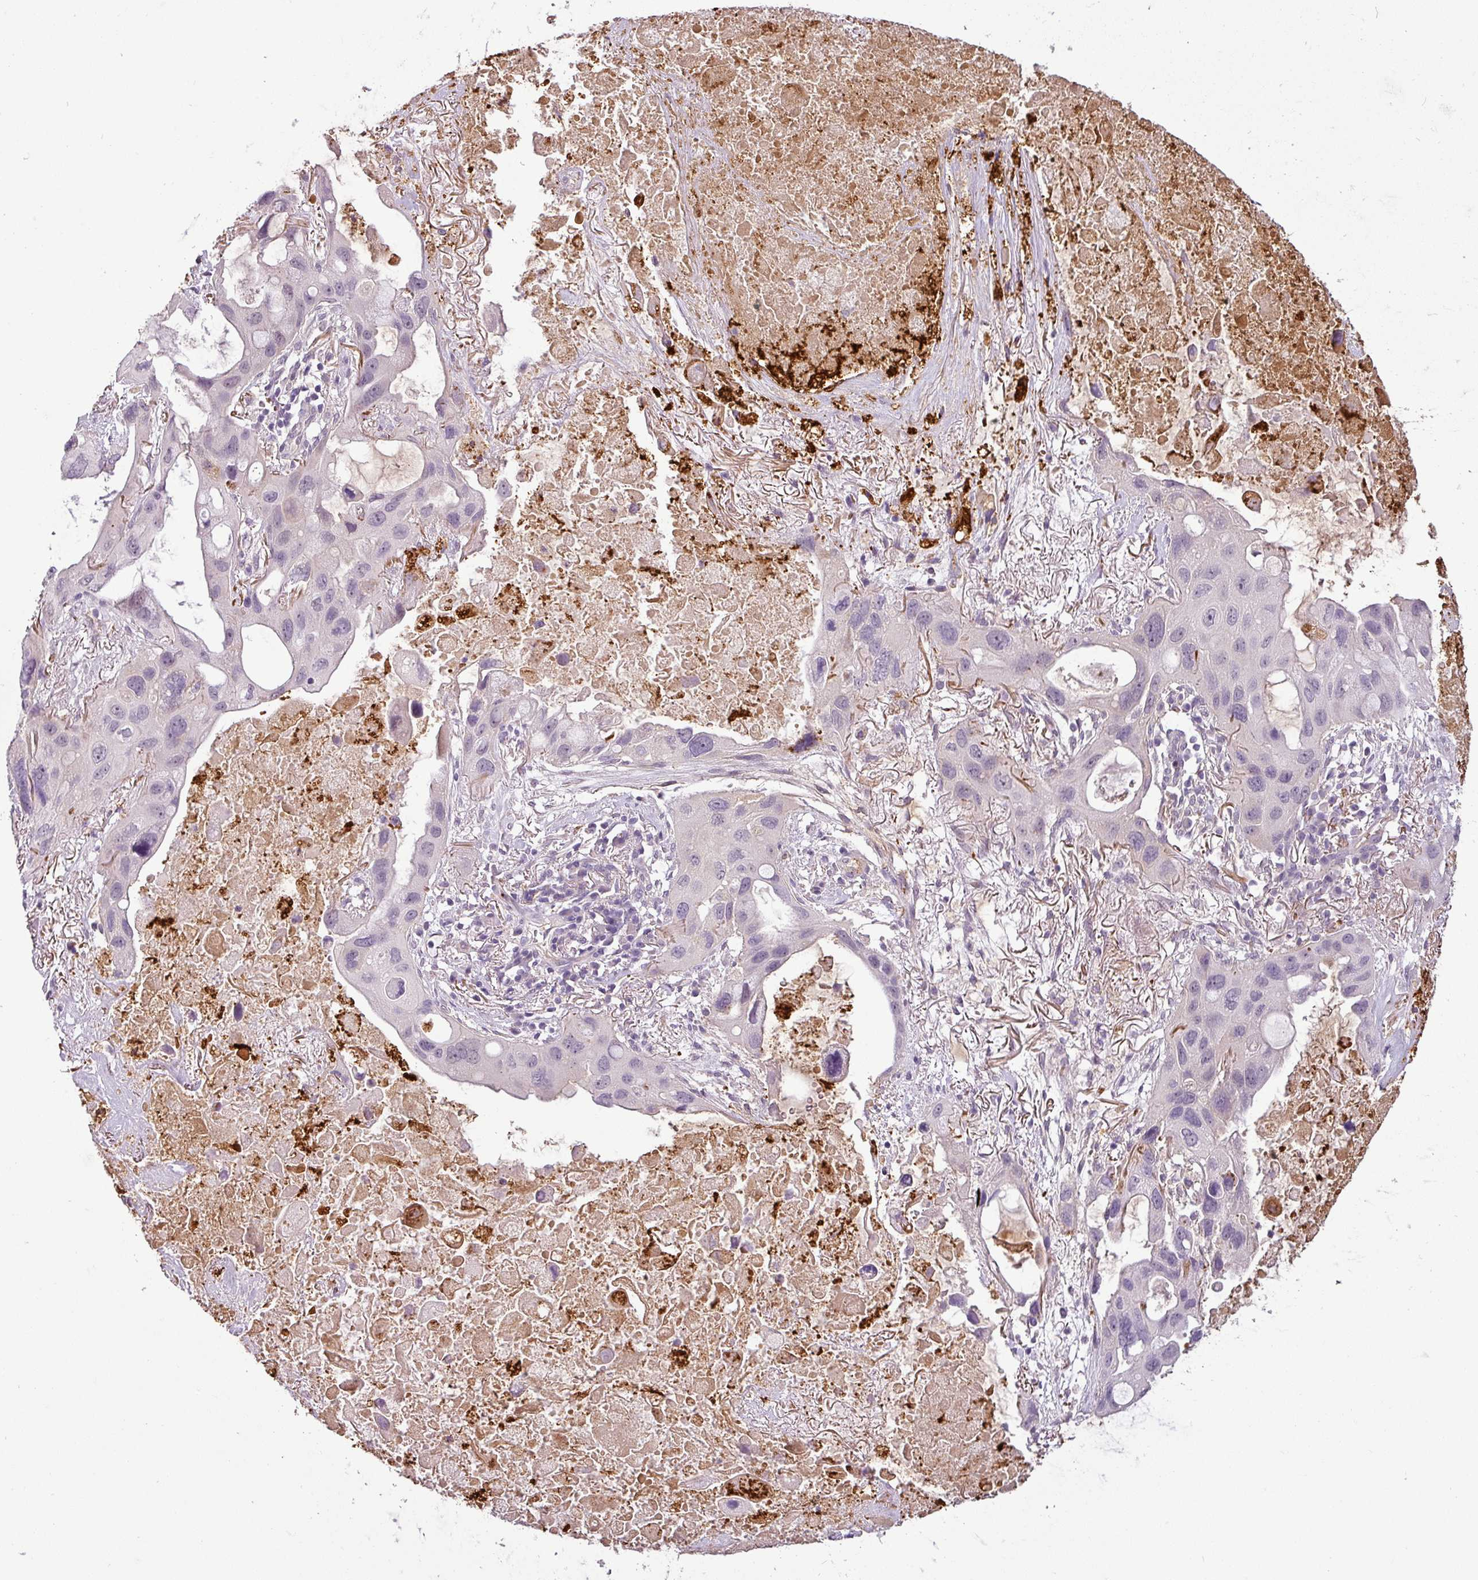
{"staining": {"intensity": "negative", "quantity": "none", "location": "none"}, "tissue": "lung cancer", "cell_type": "Tumor cells", "image_type": "cancer", "snomed": [{"axis": "morphology", "description": "Squamous cell carcinoma, NOS"}, {"axis": "topography", "description": "Lung"}], "caption": "This is an immunohistochemistry micrograph of human squamous cell carcinoma (lung). There is no staining in tumor cells.", "gene": "APOC1", "patient": {"sex": "female", "age": 73}}